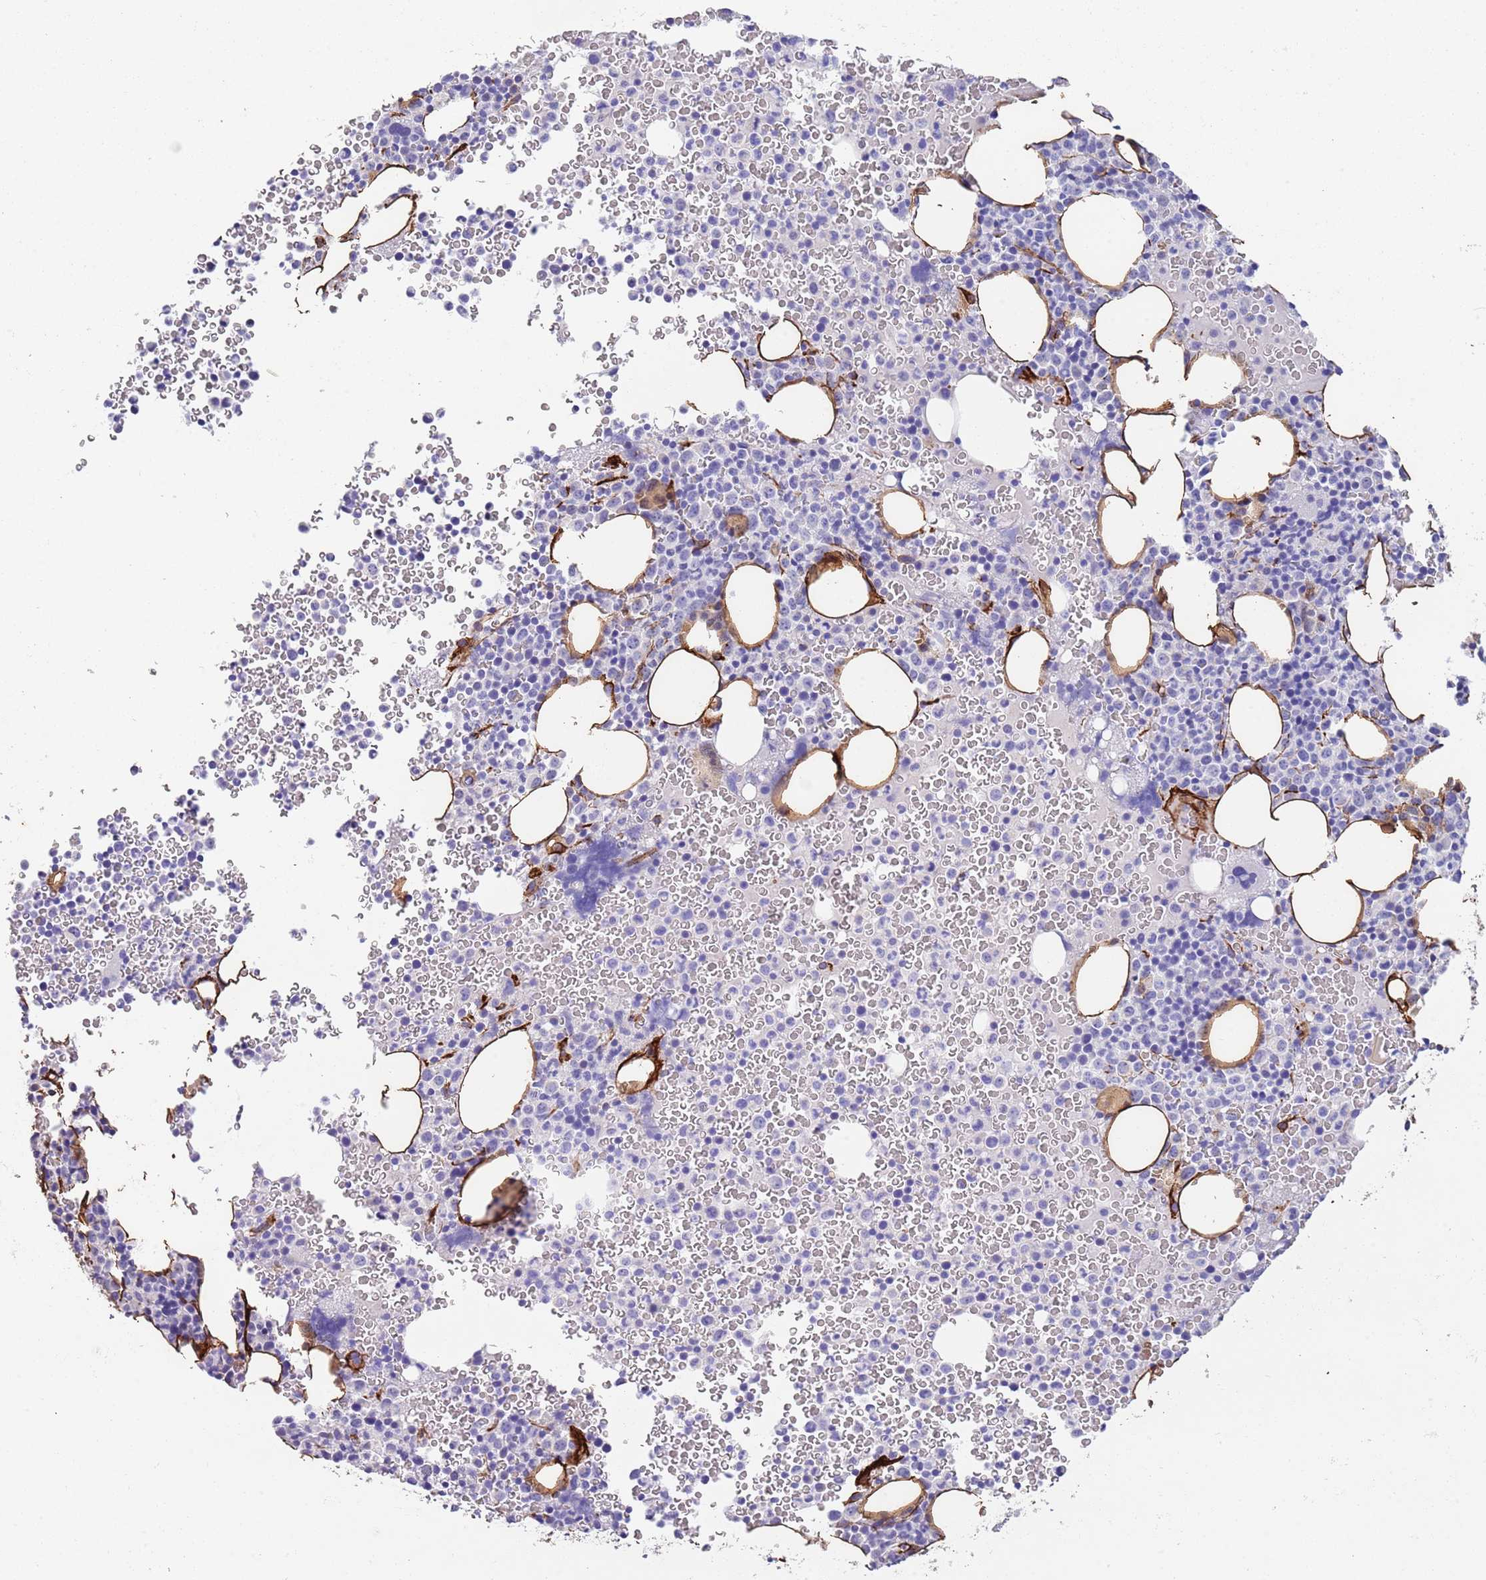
{"staining": {"intensity": "negative", "quantity": "none", "location": "none"}, "tissue": "bone marrow", "cell_type": "Hematopoietic cells", "image_type": "normal", "snomed": [{"axis": "morphology", "description": "Normal tissue, NOS"}, {"axis": "topography", "description": "Bone marrow"}], "caption": "This is an IHC image of unremarkable bone marrow. There is no expression in hematopoietic cells.", "gene": "CAV2", "patient": {"sex": "female", "age": 54}}